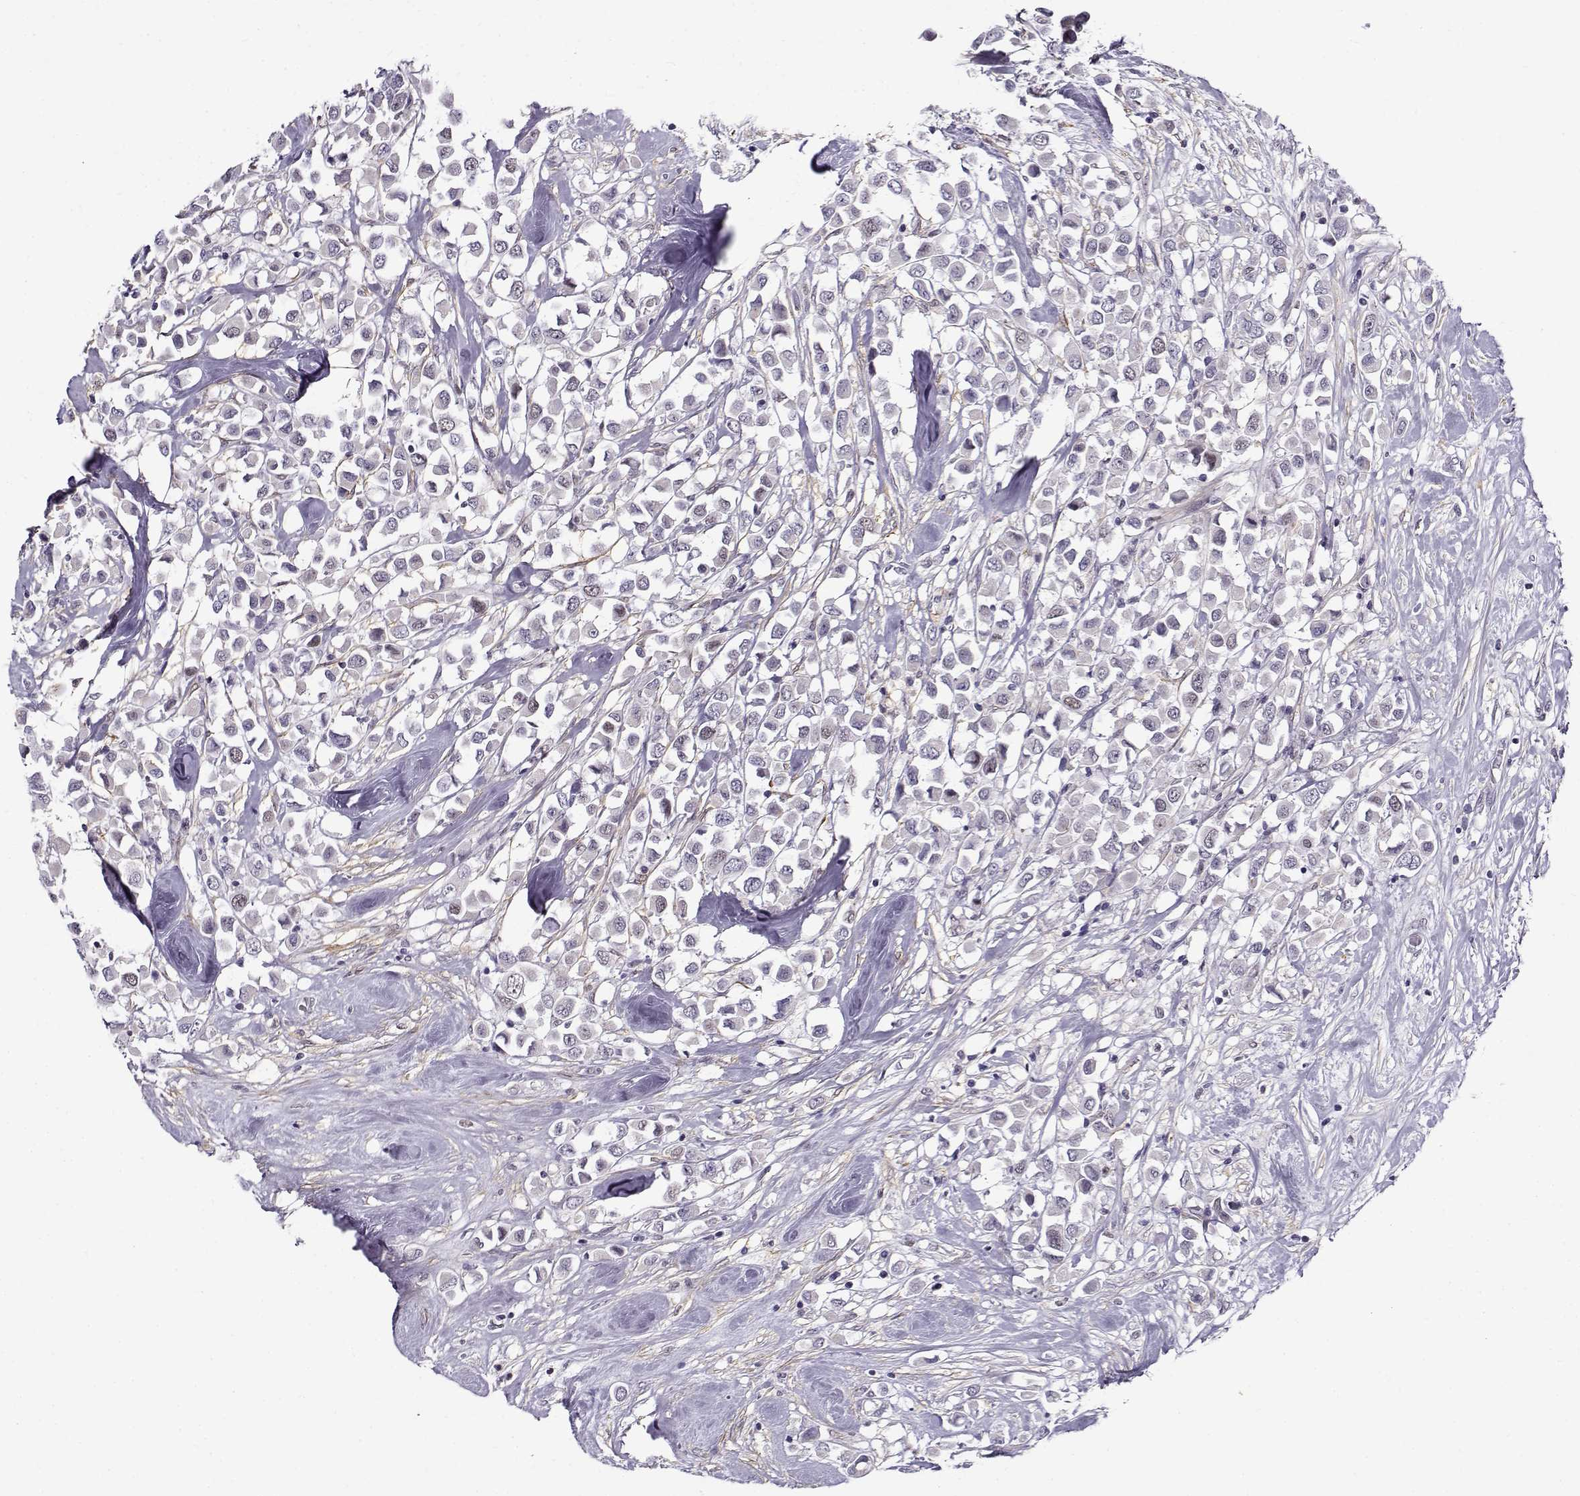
{"staining": {"intensity": "negative", "quantity": "none", "location": "none"}, "tissue": "breast cancer", "cell_type": "Tumor cells", "image_type": "cancer", "snomed": [{"axis": "morphology", "description": "Duct carcinoma"}, {"axis": "topography", "description": "Breast"}], "caption": "Immunohistochemistry (IHC) histopathology image of neoplastic tissue: intraductal carcinoma (breast) stained with DAB (3,3'-diaminobenzidine) demonstrates no significant protein positivity in tumor cells.", "gene": "BACH1", "patient": {"sex": "female", "age": 61}}